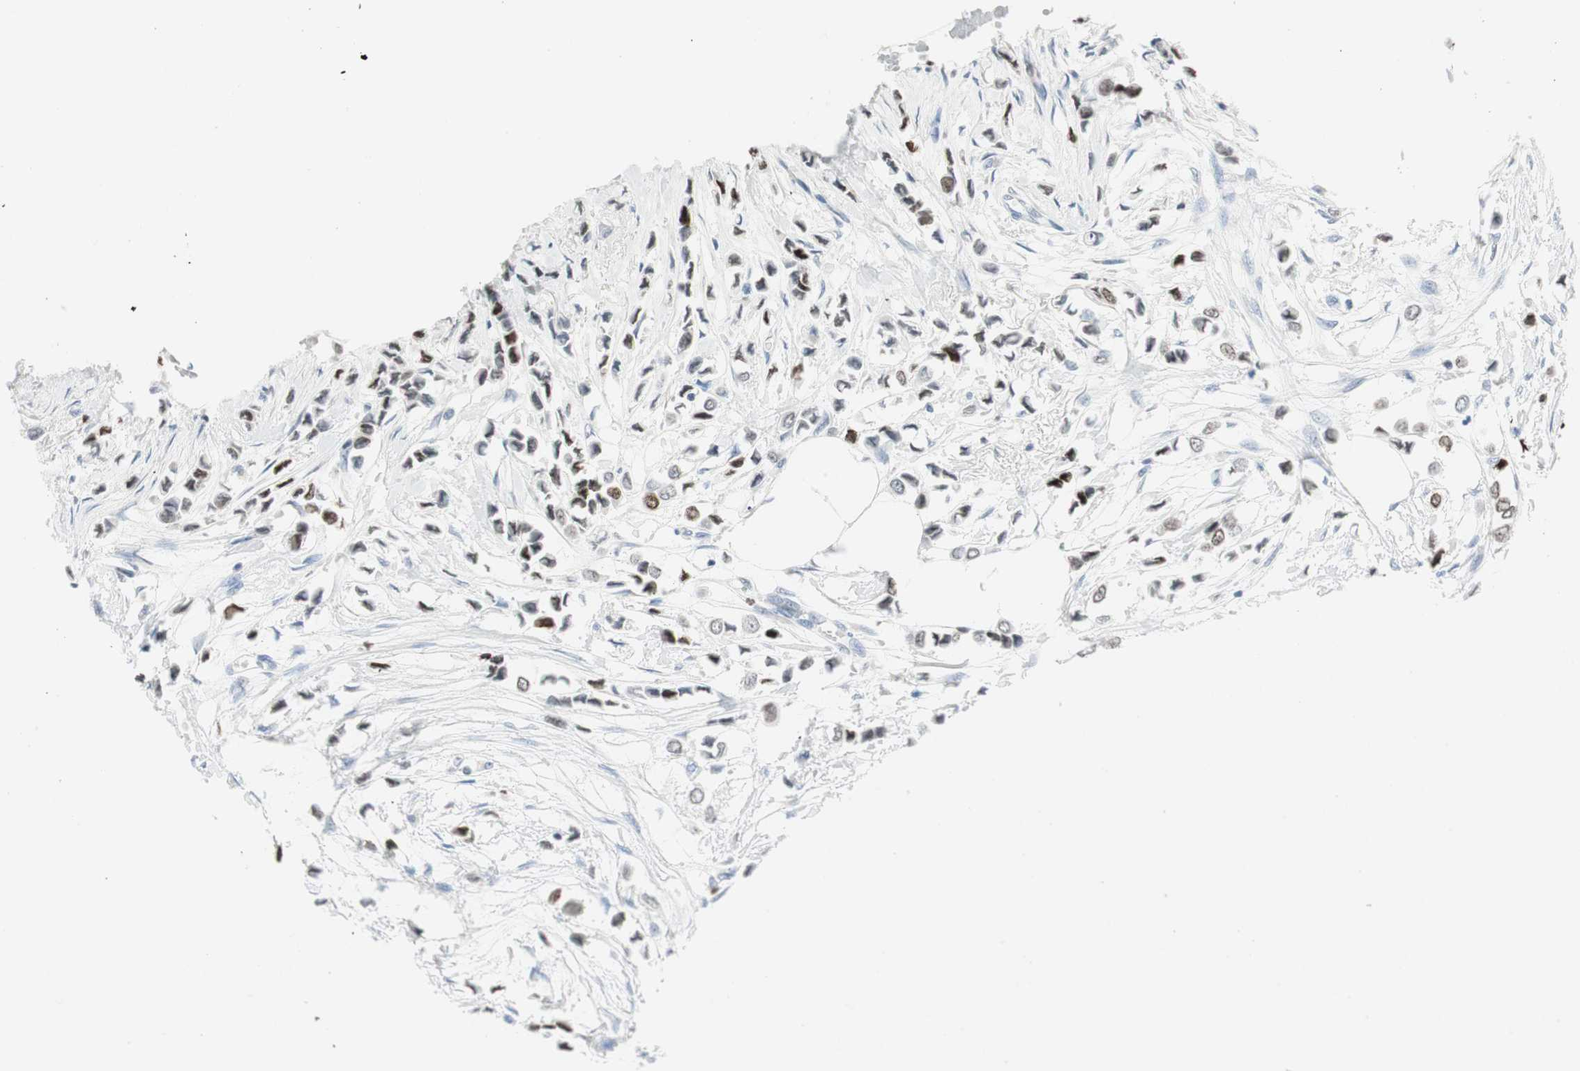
{"staining": {"intensity": "moderate", "quantity": "<25%", "location": "nuclear"}, "tissue": "breast cancer", "cell_type": "Tumor cells", "image_type": "cancer", "snomed": [{"axis": "morphology", "description": "Lobular carcinoma"}, {"axis": "topography", "description": "Breast"}], "caption": "Lobular carcinoma (breast) stained for a protein (brown) displays moderate nuclear positive staining in approximately <25% of tumor cells.", "gene": "EZH2", "patient": {"sex": "female", "age": 51}}